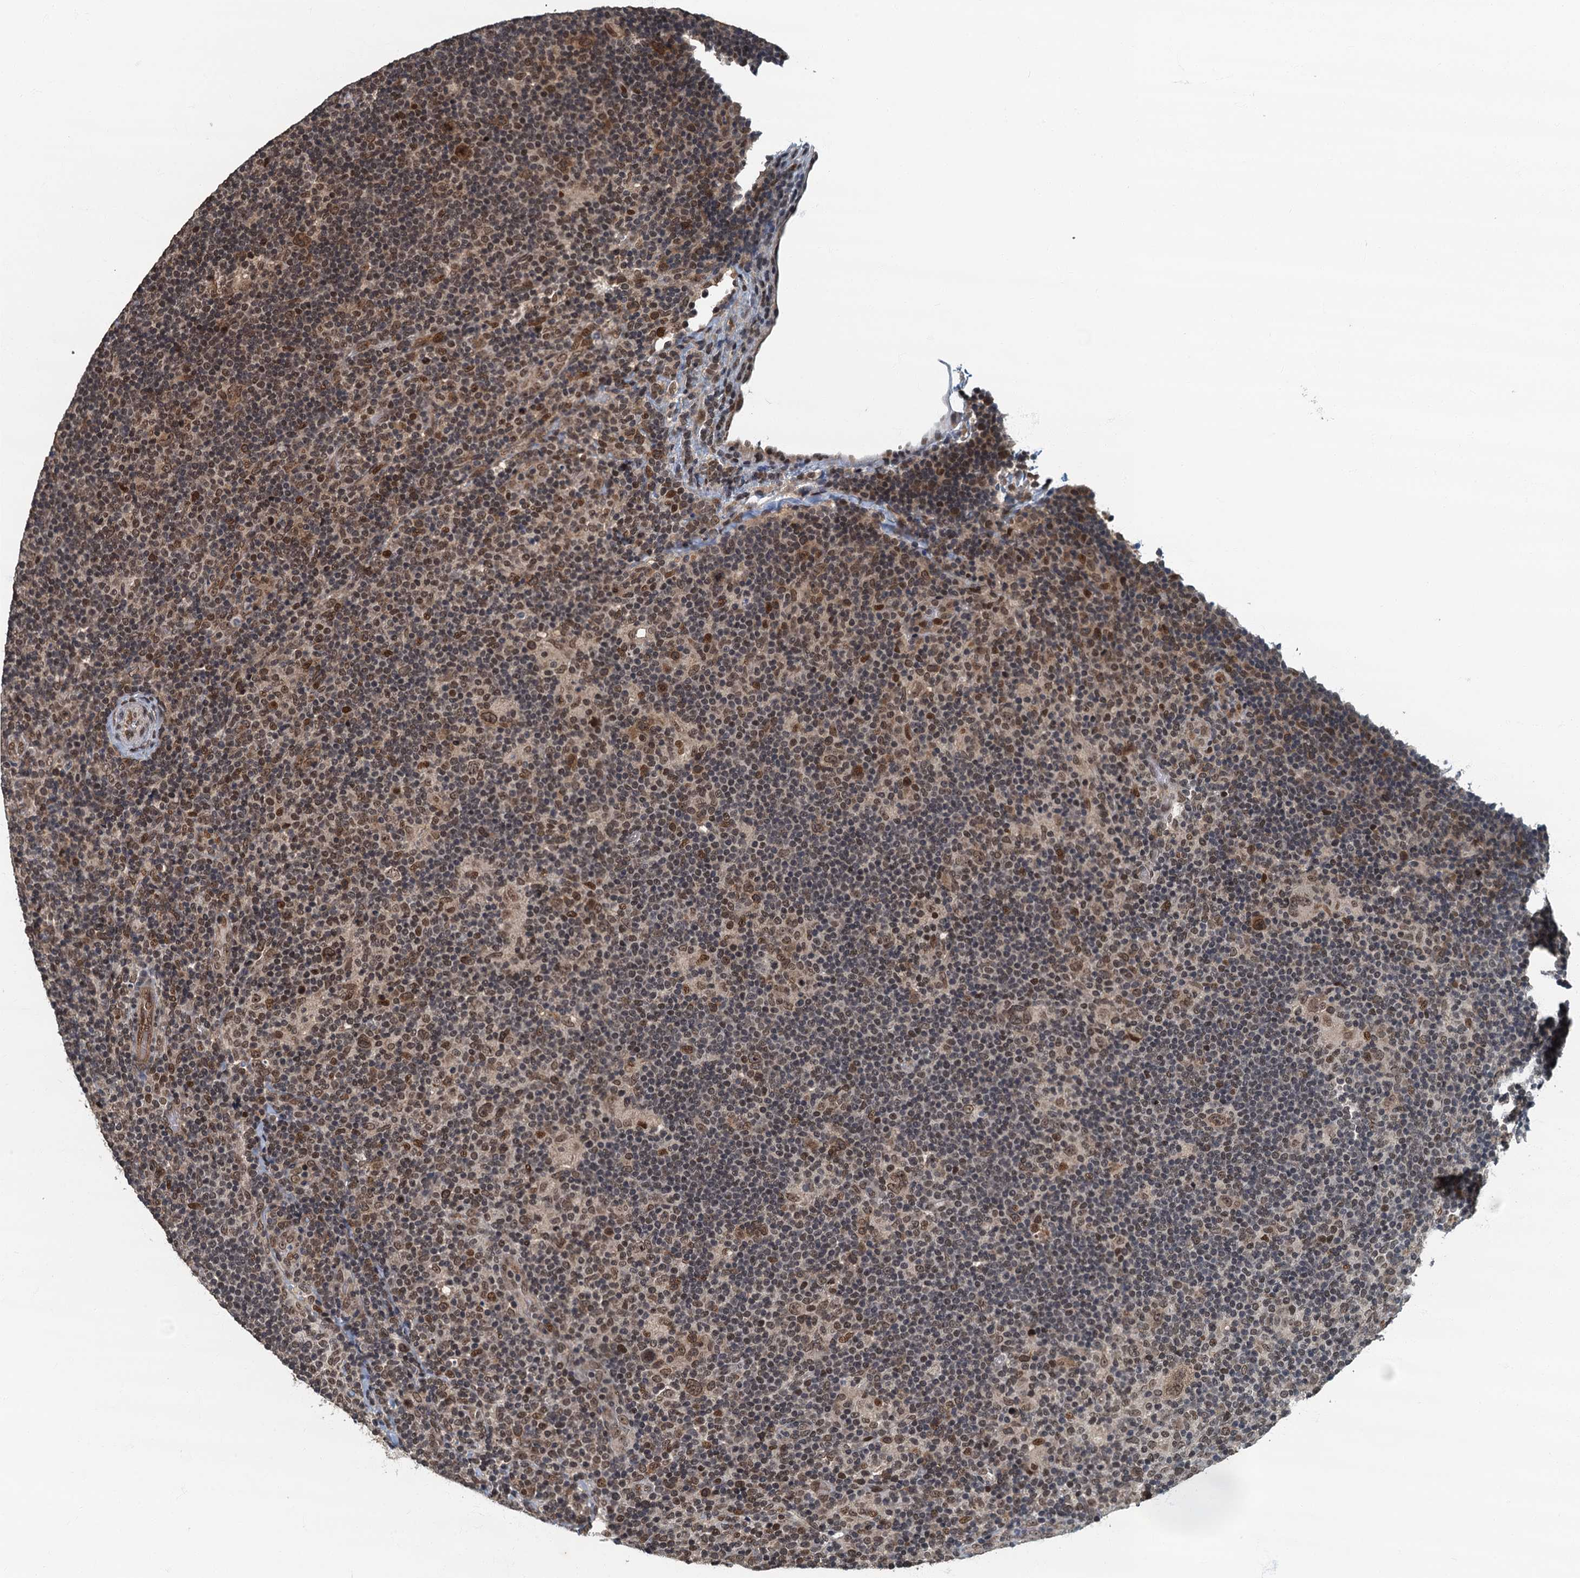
{"staining": {"intensity": "moderate", "quantity": ">75%", "location": "cytoplasmic/membranous,nuclear"}, "tissue": "lymphoma", "cell_type": "Tumor cells", "image_type": "cancer", "snomed": [{"axis": "morphology", "description": "Hodgkin's disease, NOS"}, {"axis": "topography", "description": "Lymph node"}], "caption": "Hodgkin's disease was stained to show a protein in brown. There is medium levels of moderate cytoplasmic/membranous and nuclear positivity in about >75% of tumor cells.", "gene": "CKAP2L", "patient": {"sex": "female", "age": 57}}